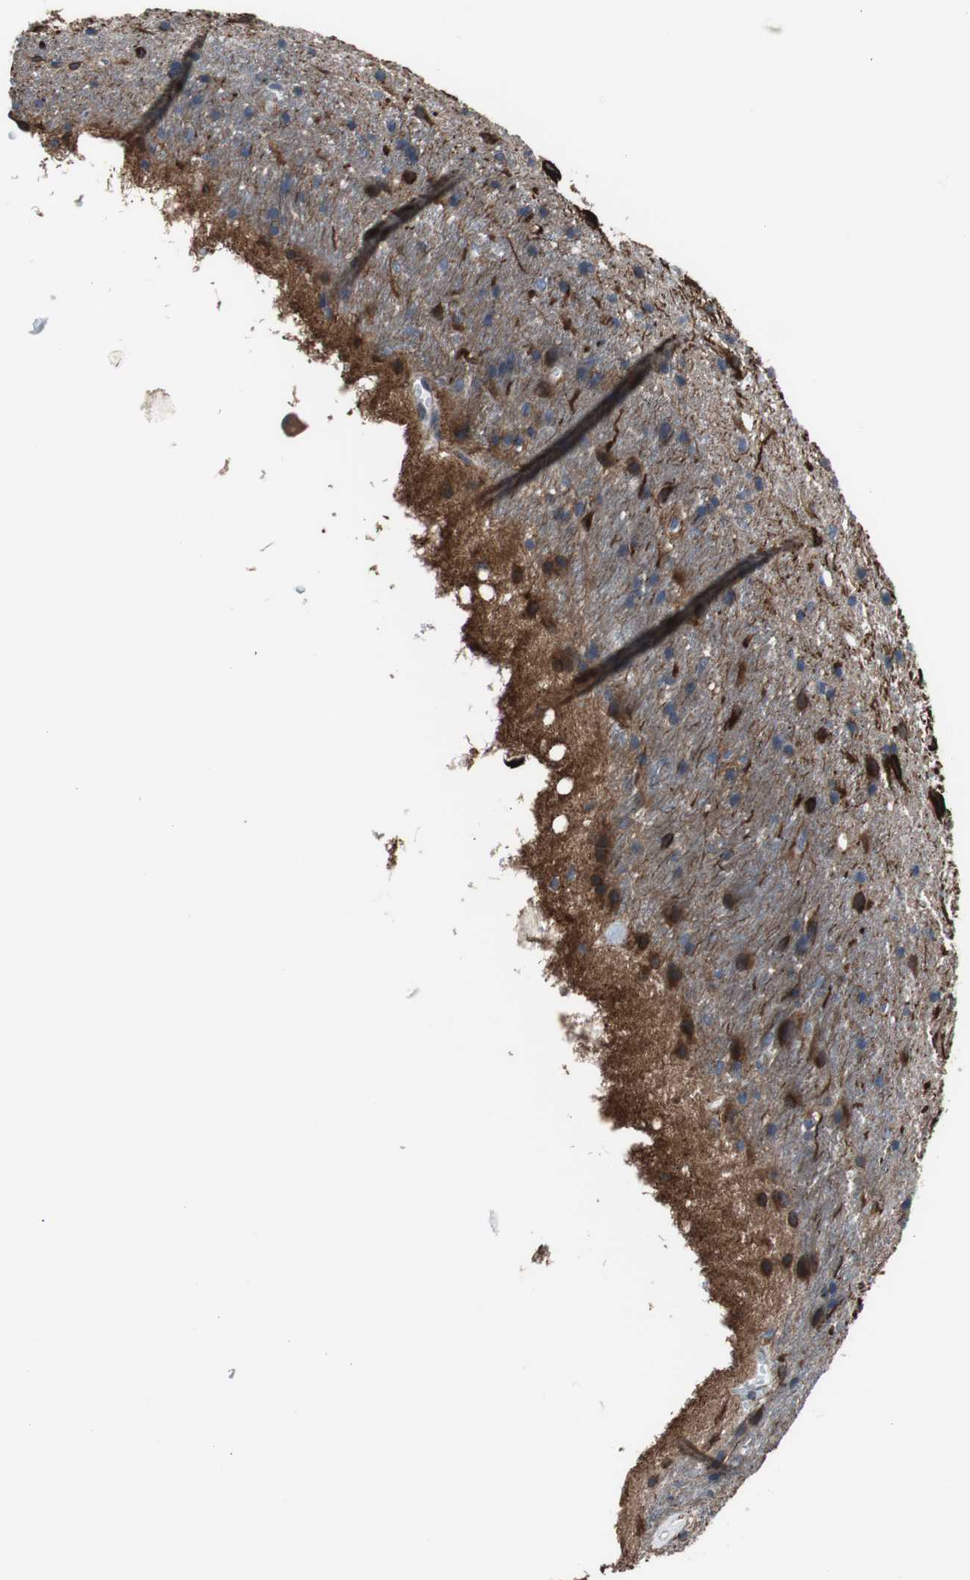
{"staining": {"intensity": "strong", "quantity": "25%-75%", "location": "cytoplasmic/membranous"}, "tissue": "glioma", "cell_type": "Tumor cells", "image_type": "cancer", "snomed": [{"axis": "morphology", "description": "Glioma, malignant, Low grade"}, {"axis": "topography", "description": "Brain"}], "caption": "The image exhibits staining of glioma, revealing strong cytoplasmic/membranous protein positivity (brown color) within tumor cells.", "gene": "PBXIP1", "patient": {"sex": "male", "age": 77}}